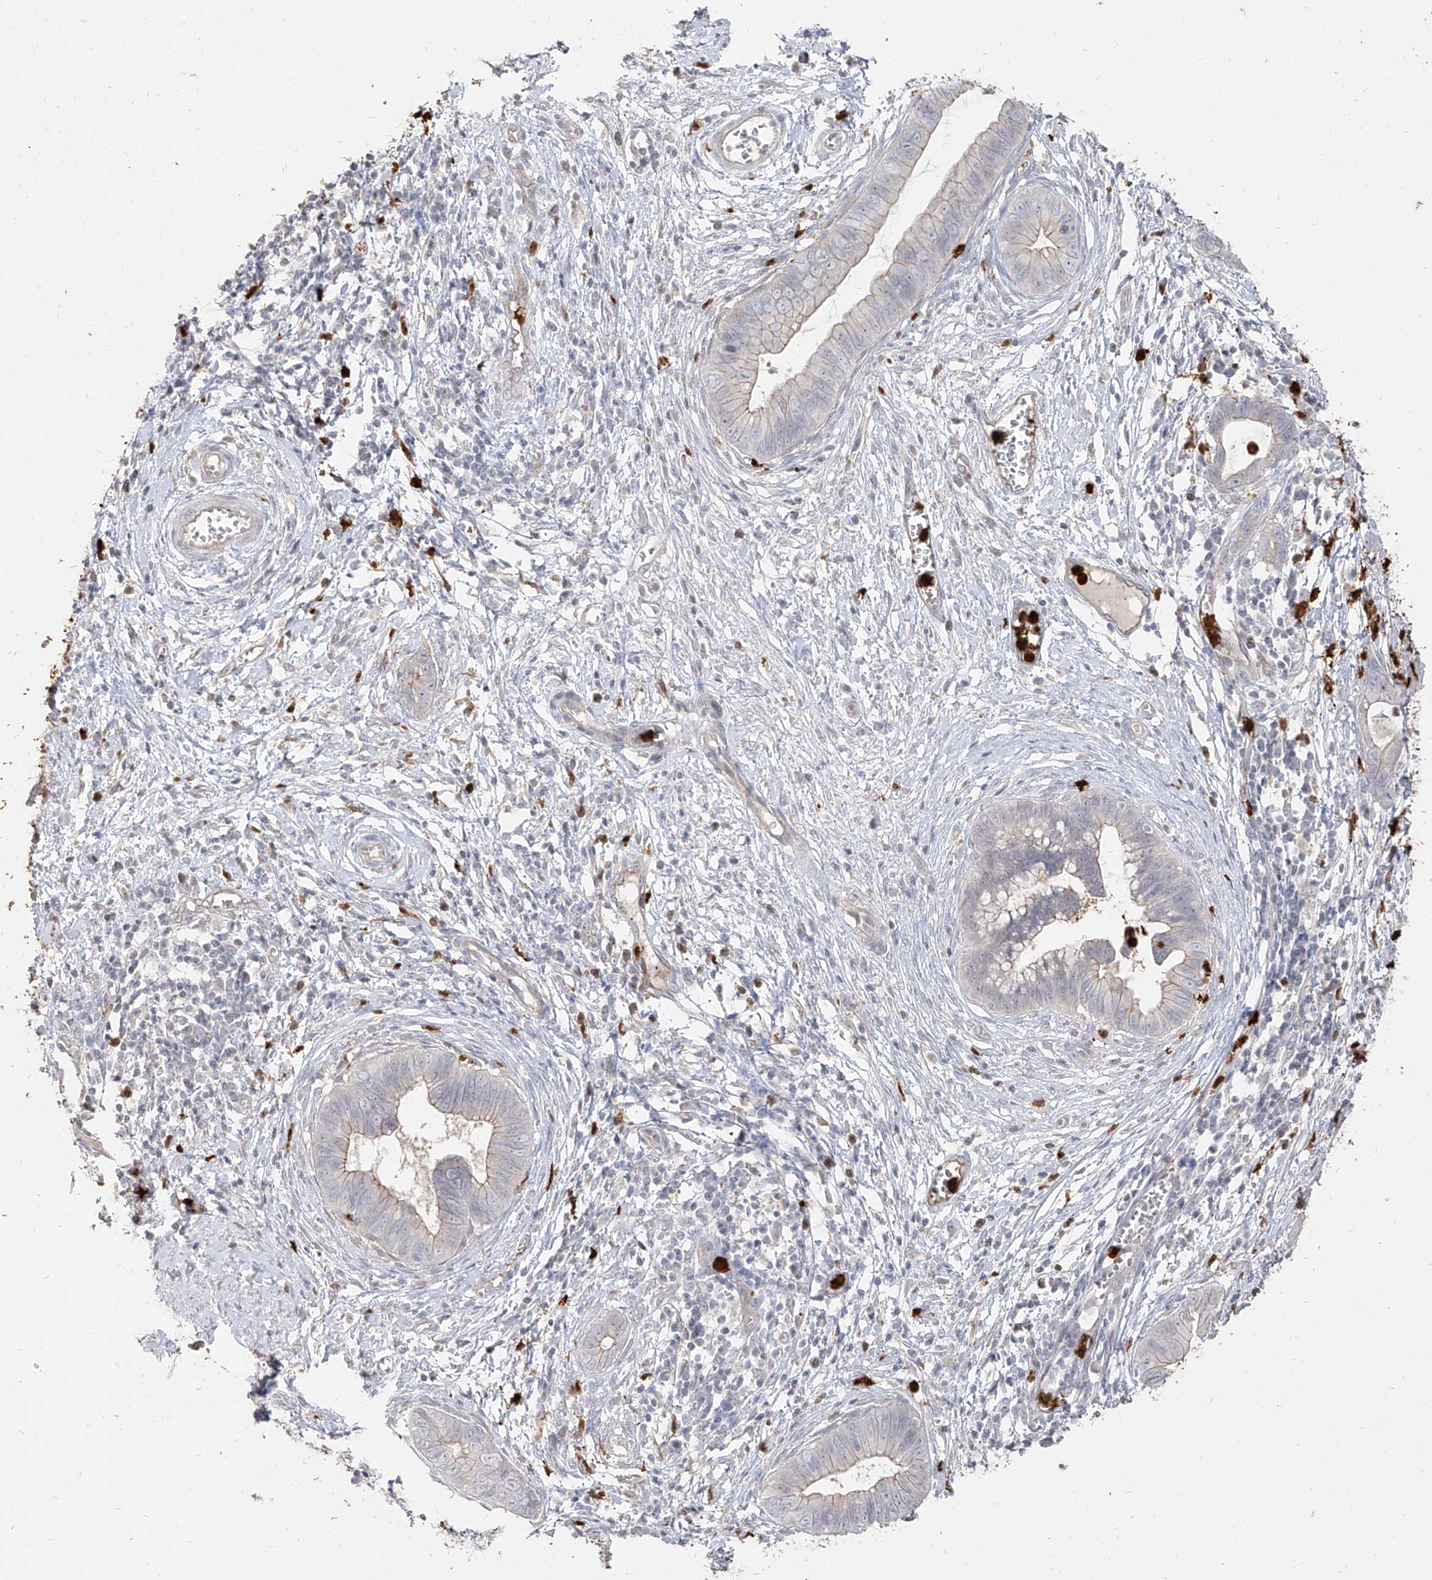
{"staining": {"intensity": "weak", "quantity": "25%-75%", "location": "cytoplasmic/membranous"}, "tissue": "cervical cancer", "cell_type": "Tumor cells", "image_type": "cancer", "snomed": [{"axis": "morphology", "description": "Adenocarcinoma, NOS"}, {"axis": "topography", "description": "Cervix"}], "caption": "Protein expression analysis of human cervical cancer reveals weak cytoplasmic/membranous expression in approximately 25%-75% of tumor cells.", "gene": "ZNF227", "patient": {"sex": "female", "age": 44}}